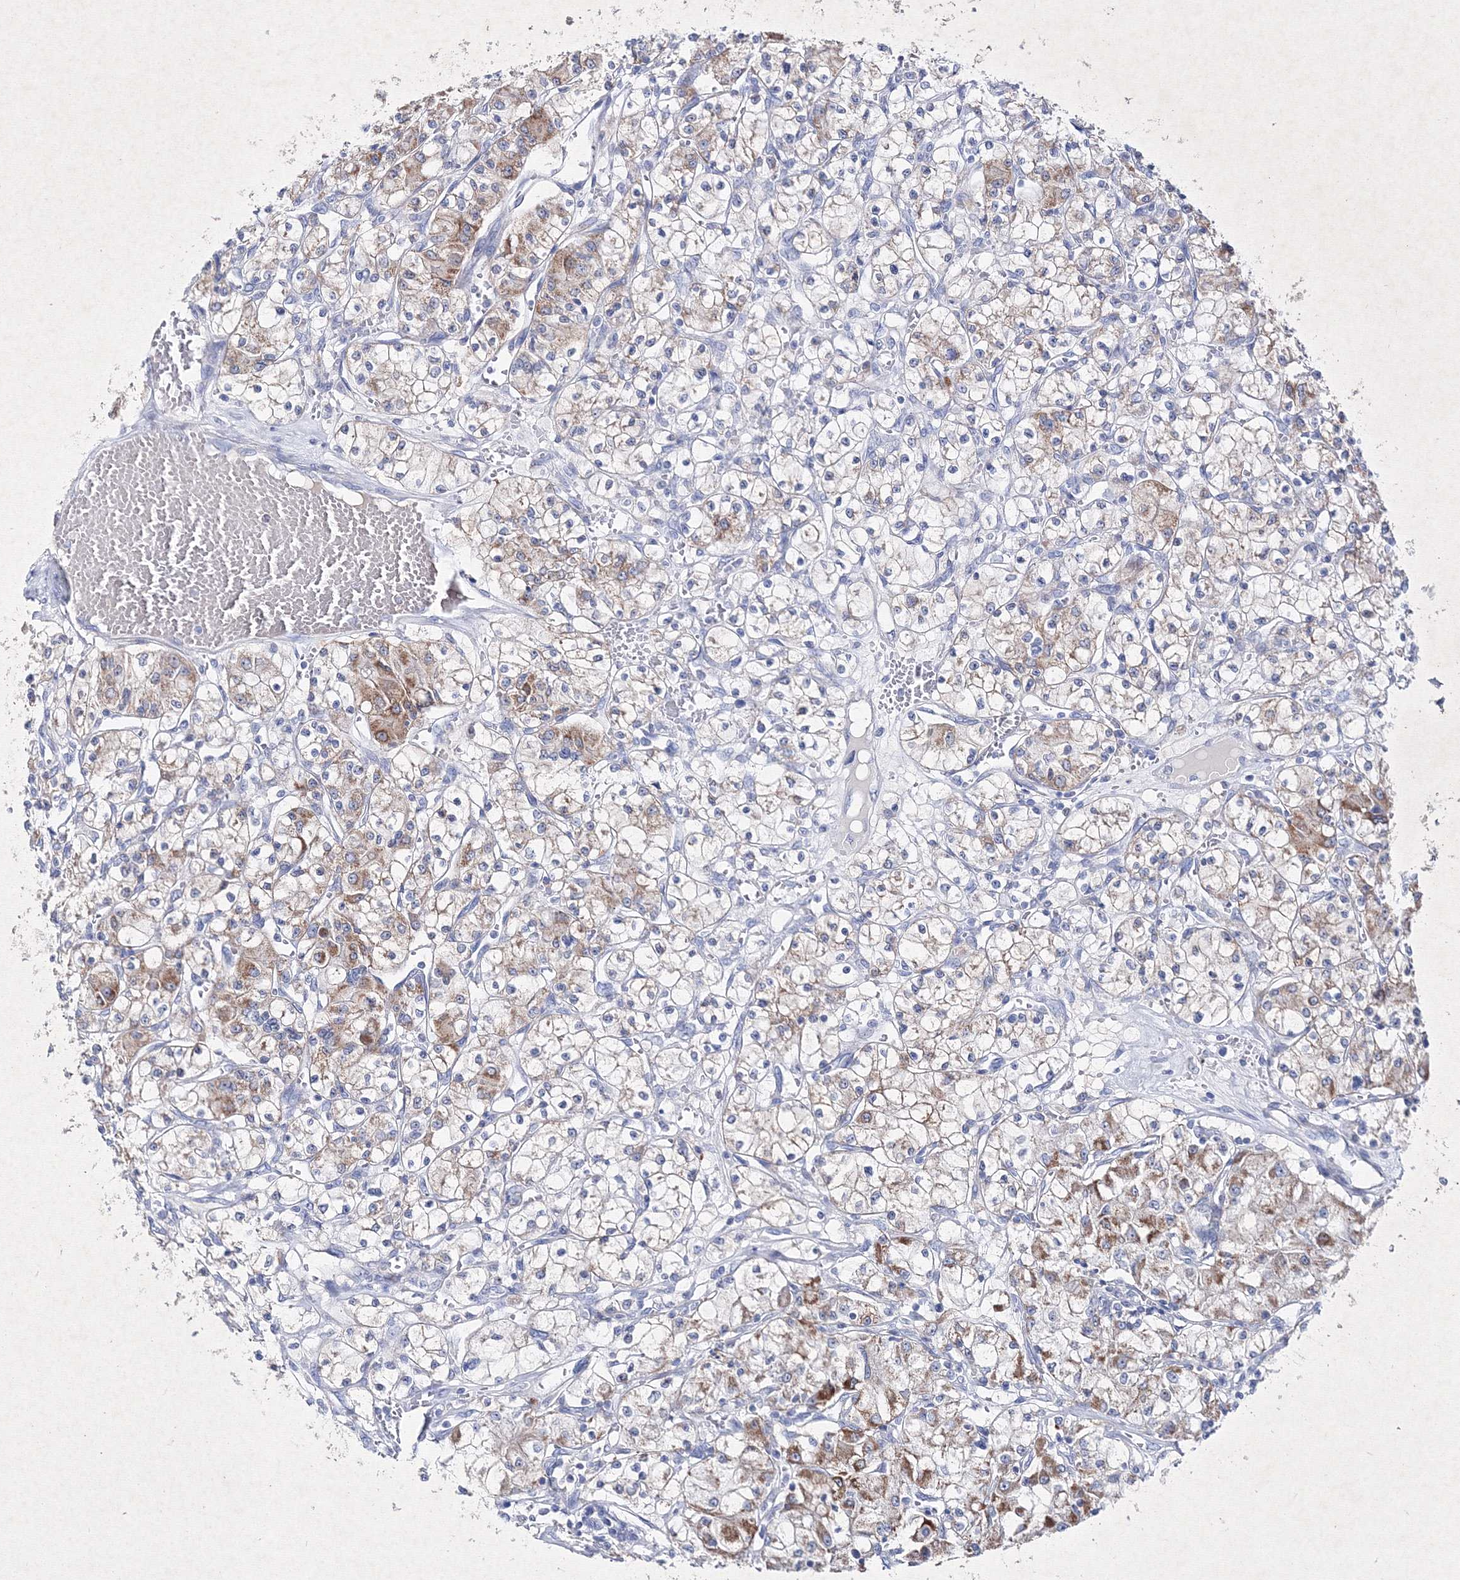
{"staining": {"intensity": "moderate", "quantity": "25%-75%", "location": "cytoplasmic/membranous"}, "tissue": "renal cancer", "cell_type": "Tumor cells", "image_type": "cancer", "snomed": [{"axis": "morphology", "description": "Adenocarcinoma, NOS"}, {"axis": "topography", "description": "Kidney"}], "caption": "Moderate cytoplasmic/membranous staining is appreciated in about 25%-75% of tumor cells in renal adenocarcinoma. (brown staining indicates protein expression, while blue staining denotes nuclei).", "gene": "SMIM29", "patient": {"sex": "female", "age": 59}}